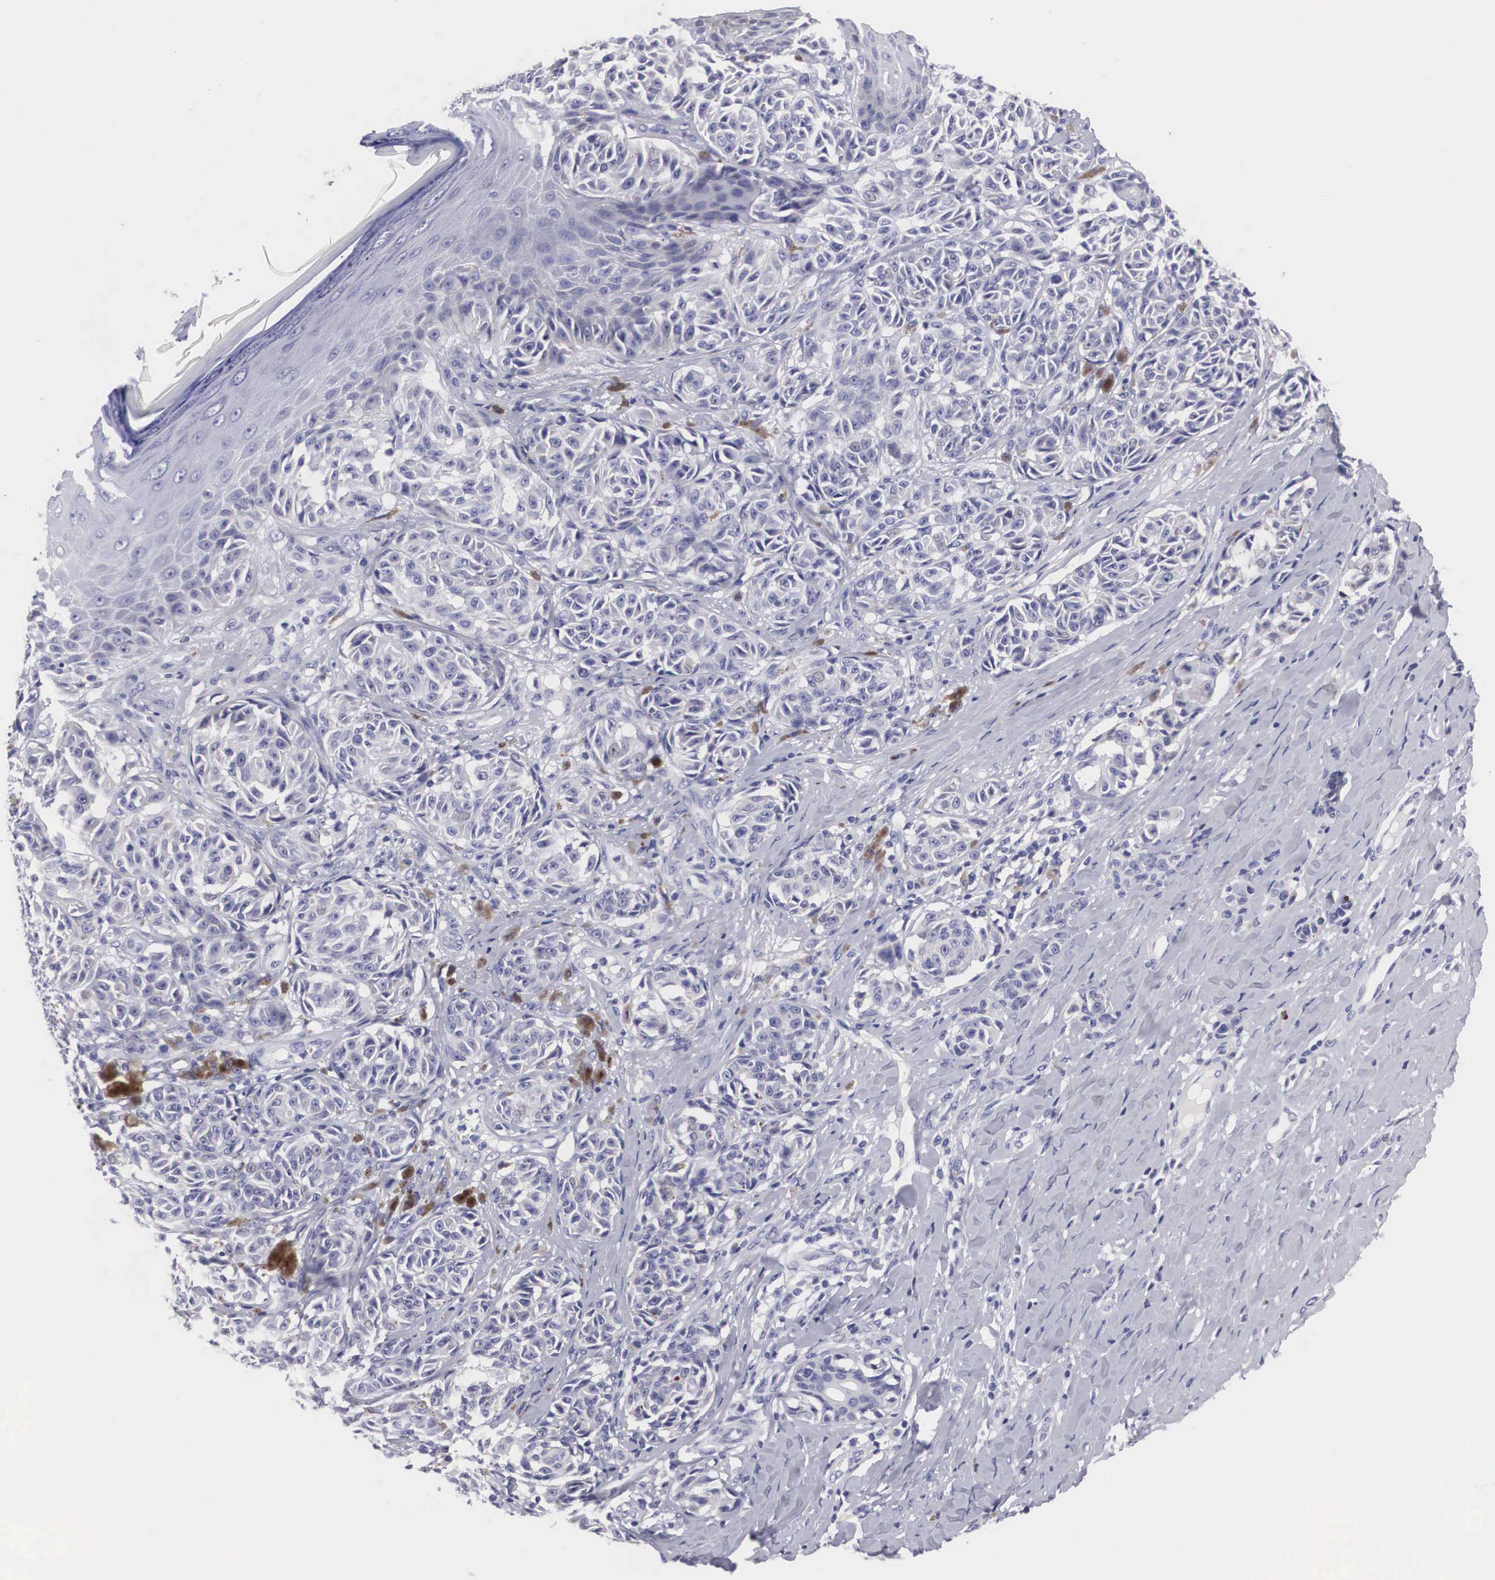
{"staining": {"intensity": "negative", "quantity": "none", "location": "none"}, "tissue": "melanoma", "cell_type": "Tumor cells", "image_type": "cancer", "snomed": [{"axis": "morphology", "description": "Malignant melanoma, NOS"}, {"axis": "topography", "description": "Skin"}], "caption": "Immunohistochemistry (IHC) histopathology image of human melanoma stained for a protein (brown), which displays no positivity in tumor cells. (DAB (3,3'-diaminobenzidine) immunohistochemistry (IHC), high magnification).", "gene": "ARMCX3", "patient": {"sex": "male", "age": 49}}